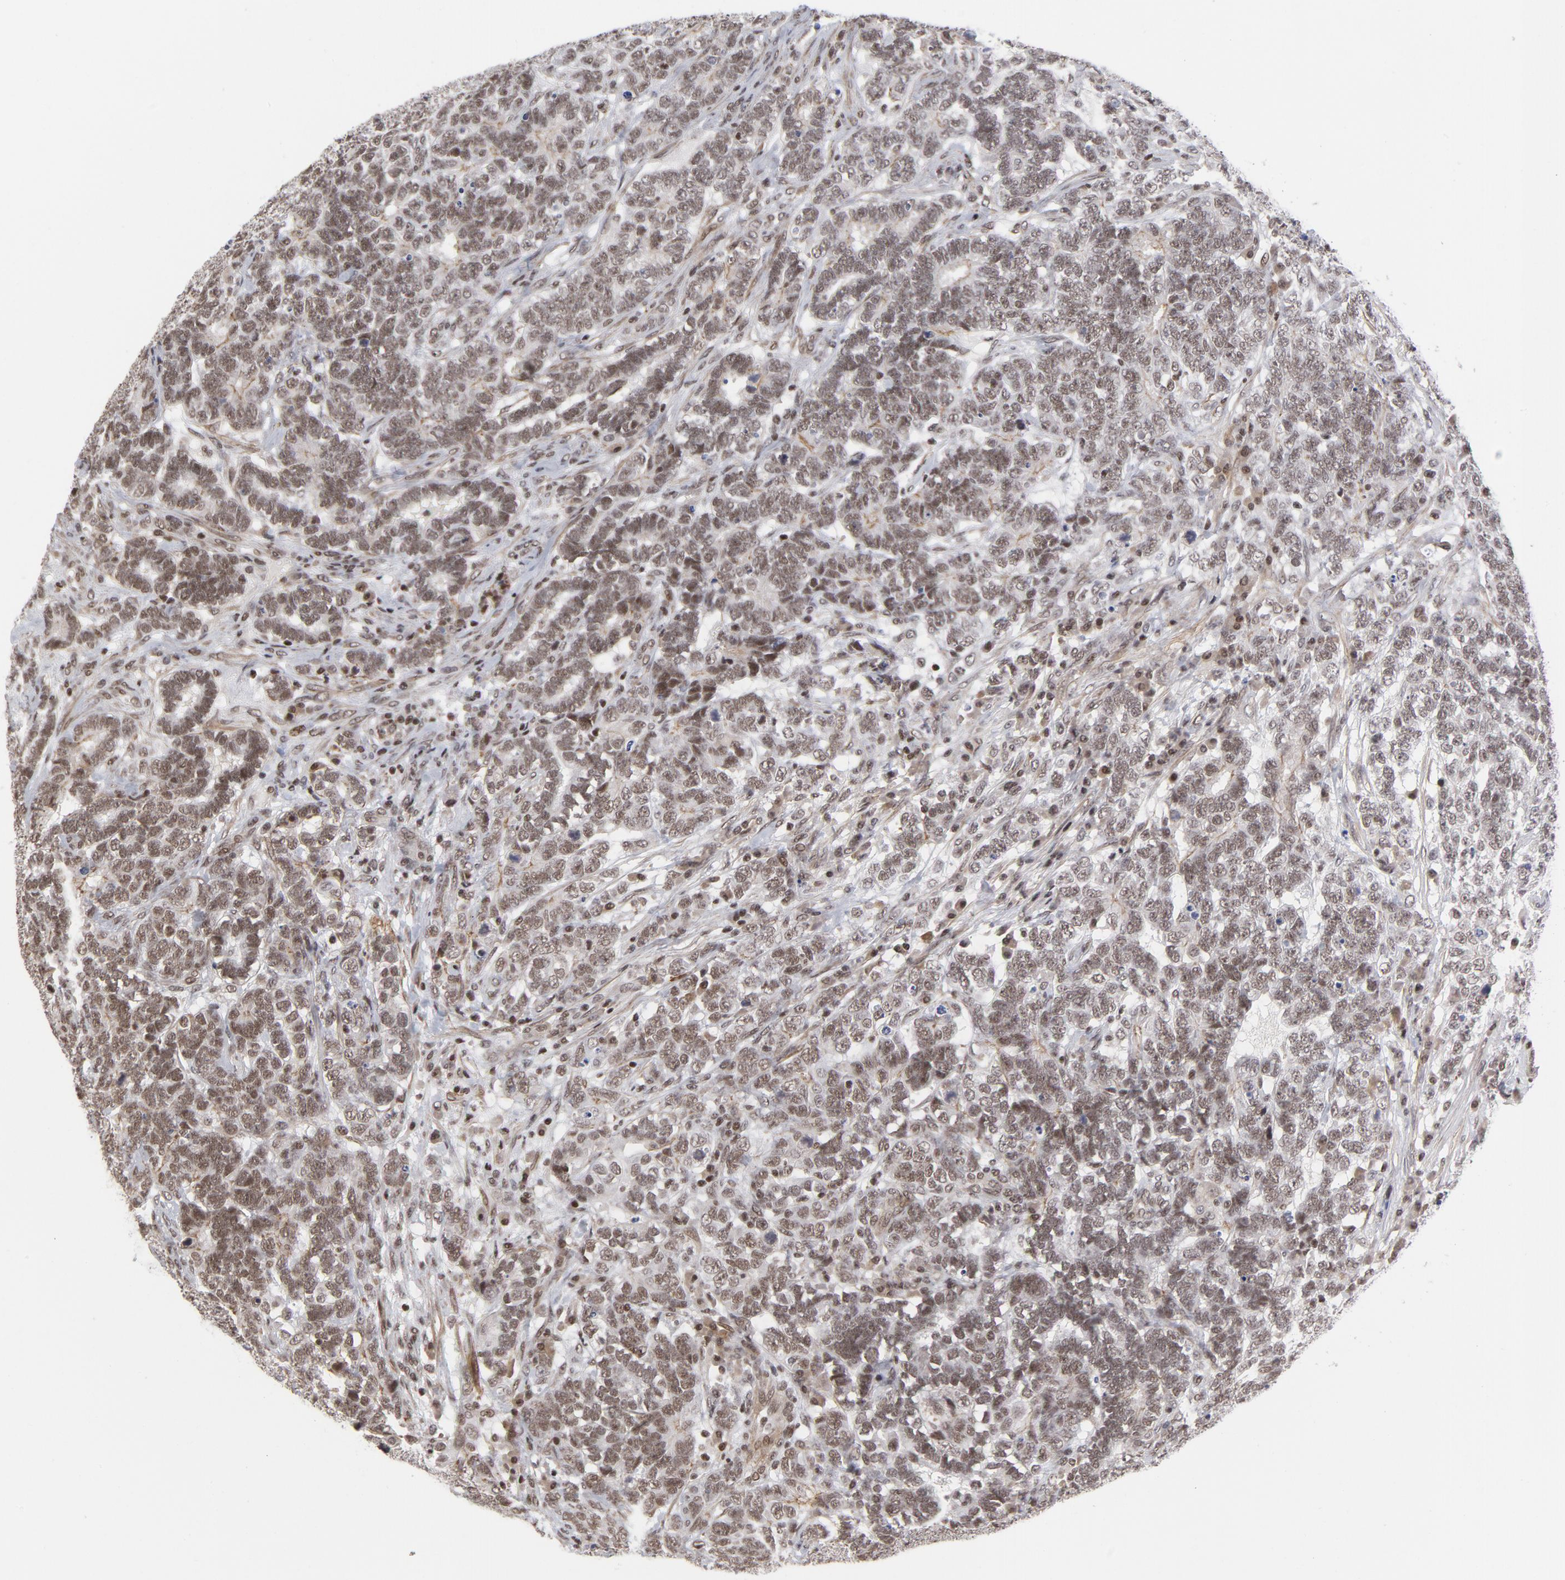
{"staining": {"intensity": "strong", "quantity": ">75%", "location": "nuclear"}, "tissue": "testis cancer", "cell_type": "Tumor cells", "image_type": "cancer", "snomed": [{"axis": "morphology", "description": "Carcinoma, Embryonal, NOS"}, {"axis": "topography", "description": "Testis"}], "caption": "Immunohistochemical staining of human testis cancer (embryonal carcinoma) reveals high levels of strong nuclear positivity in about >75% of tumor cells.", "gene": "CTCF", "patient": {"sex": "male", "age": 26}}